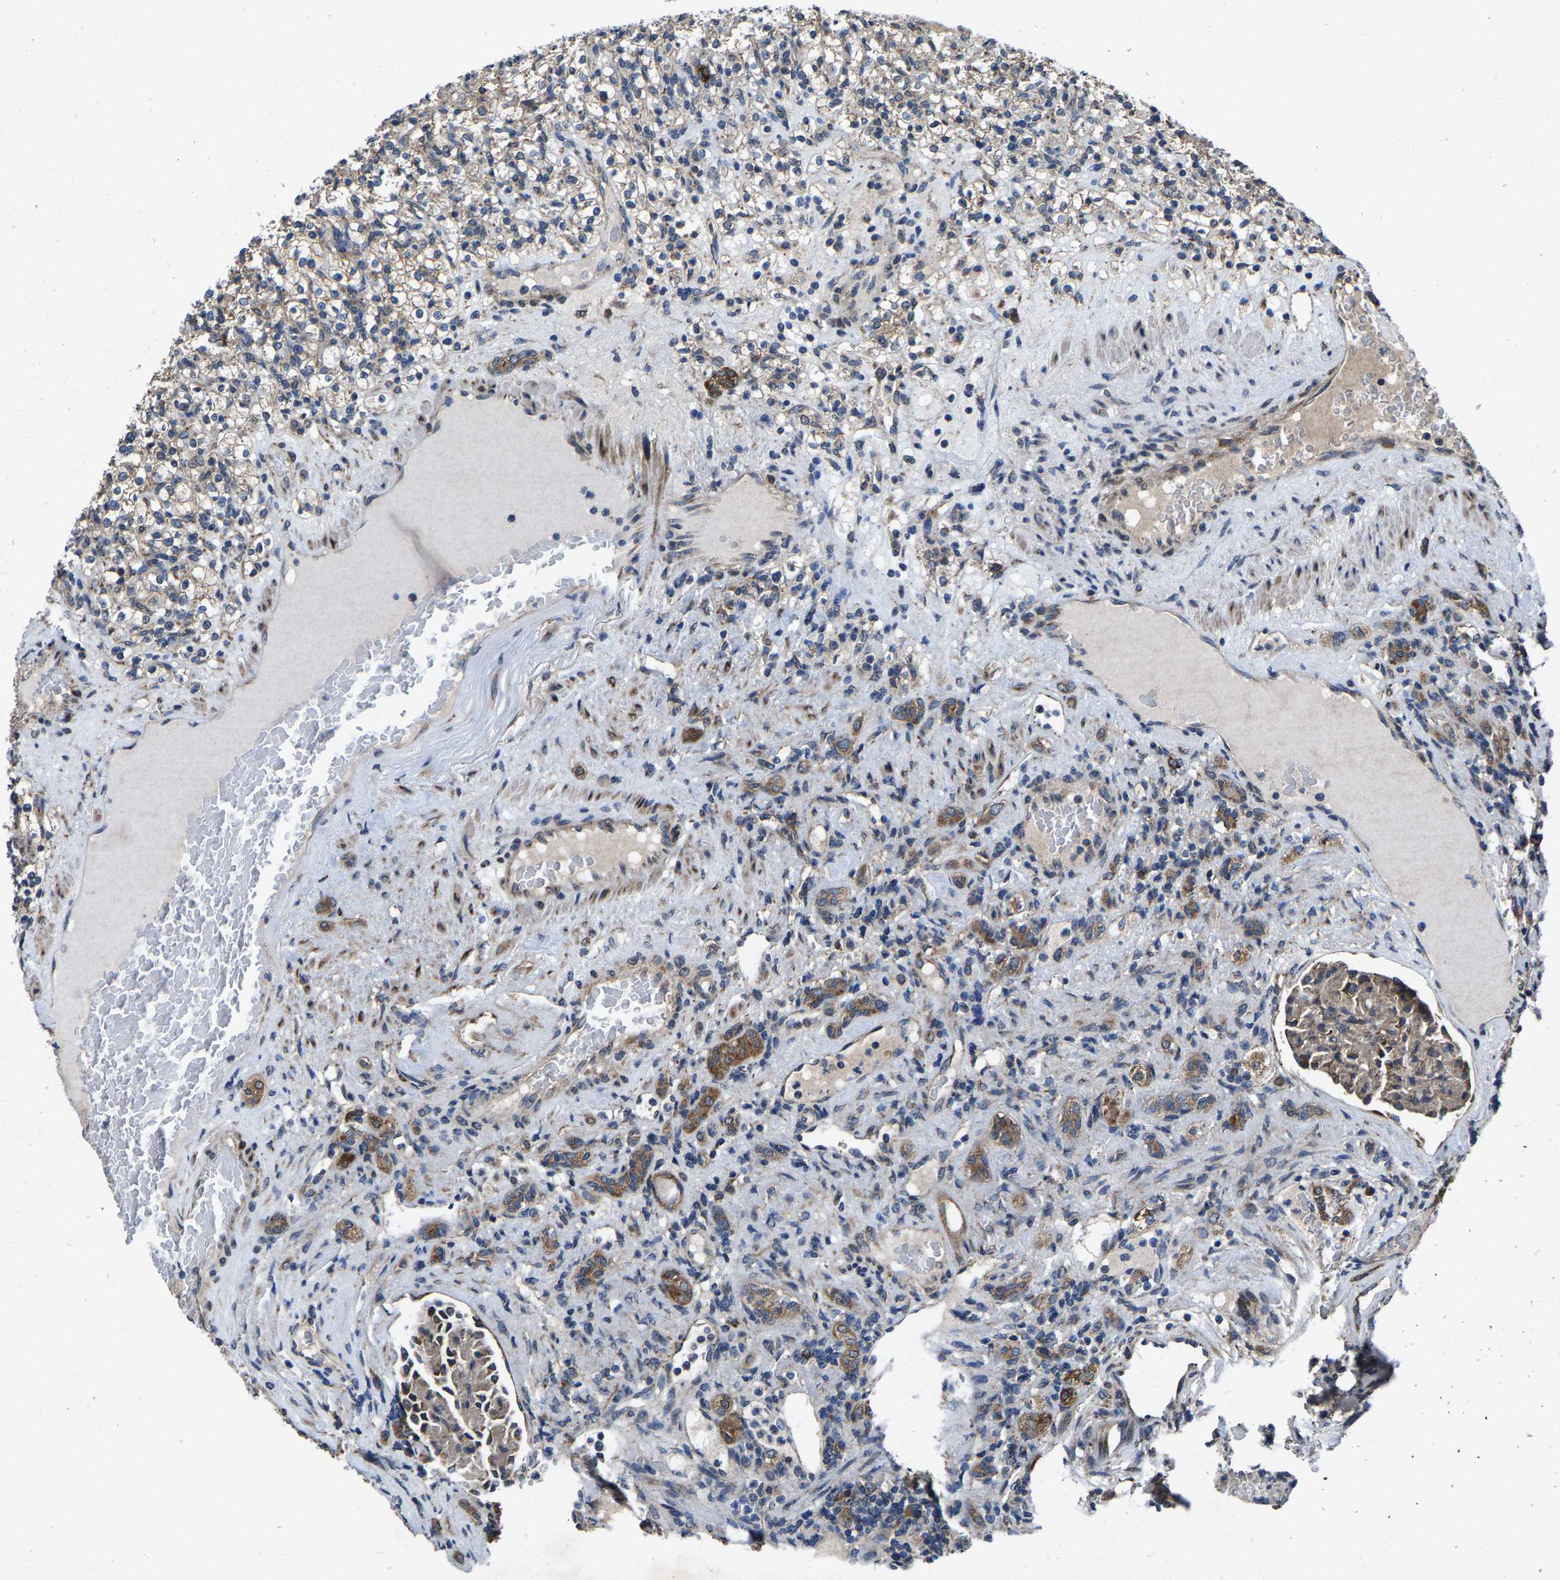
{"staining": {"intensity": "weak", "quantity": ">75%", "location": "cytoplasmic/membranous"}, "tissue": "renal cancer", "cell_type": "Tumor cells", "image_type": "cancer", "snomed": [{"axis": "morphology", "description": "Normal tissue, NOS"}, {"axis": "morphology", "description": "Adenocarcinoma, NOS"}, {"axis": "topography", "description": "Kidney"}], "caption": "Renal cancer stained with a protein marker shows weak staining in tumor cells.", "gene": "PDP1", "patient": {"sex": "female", "age": 72}}